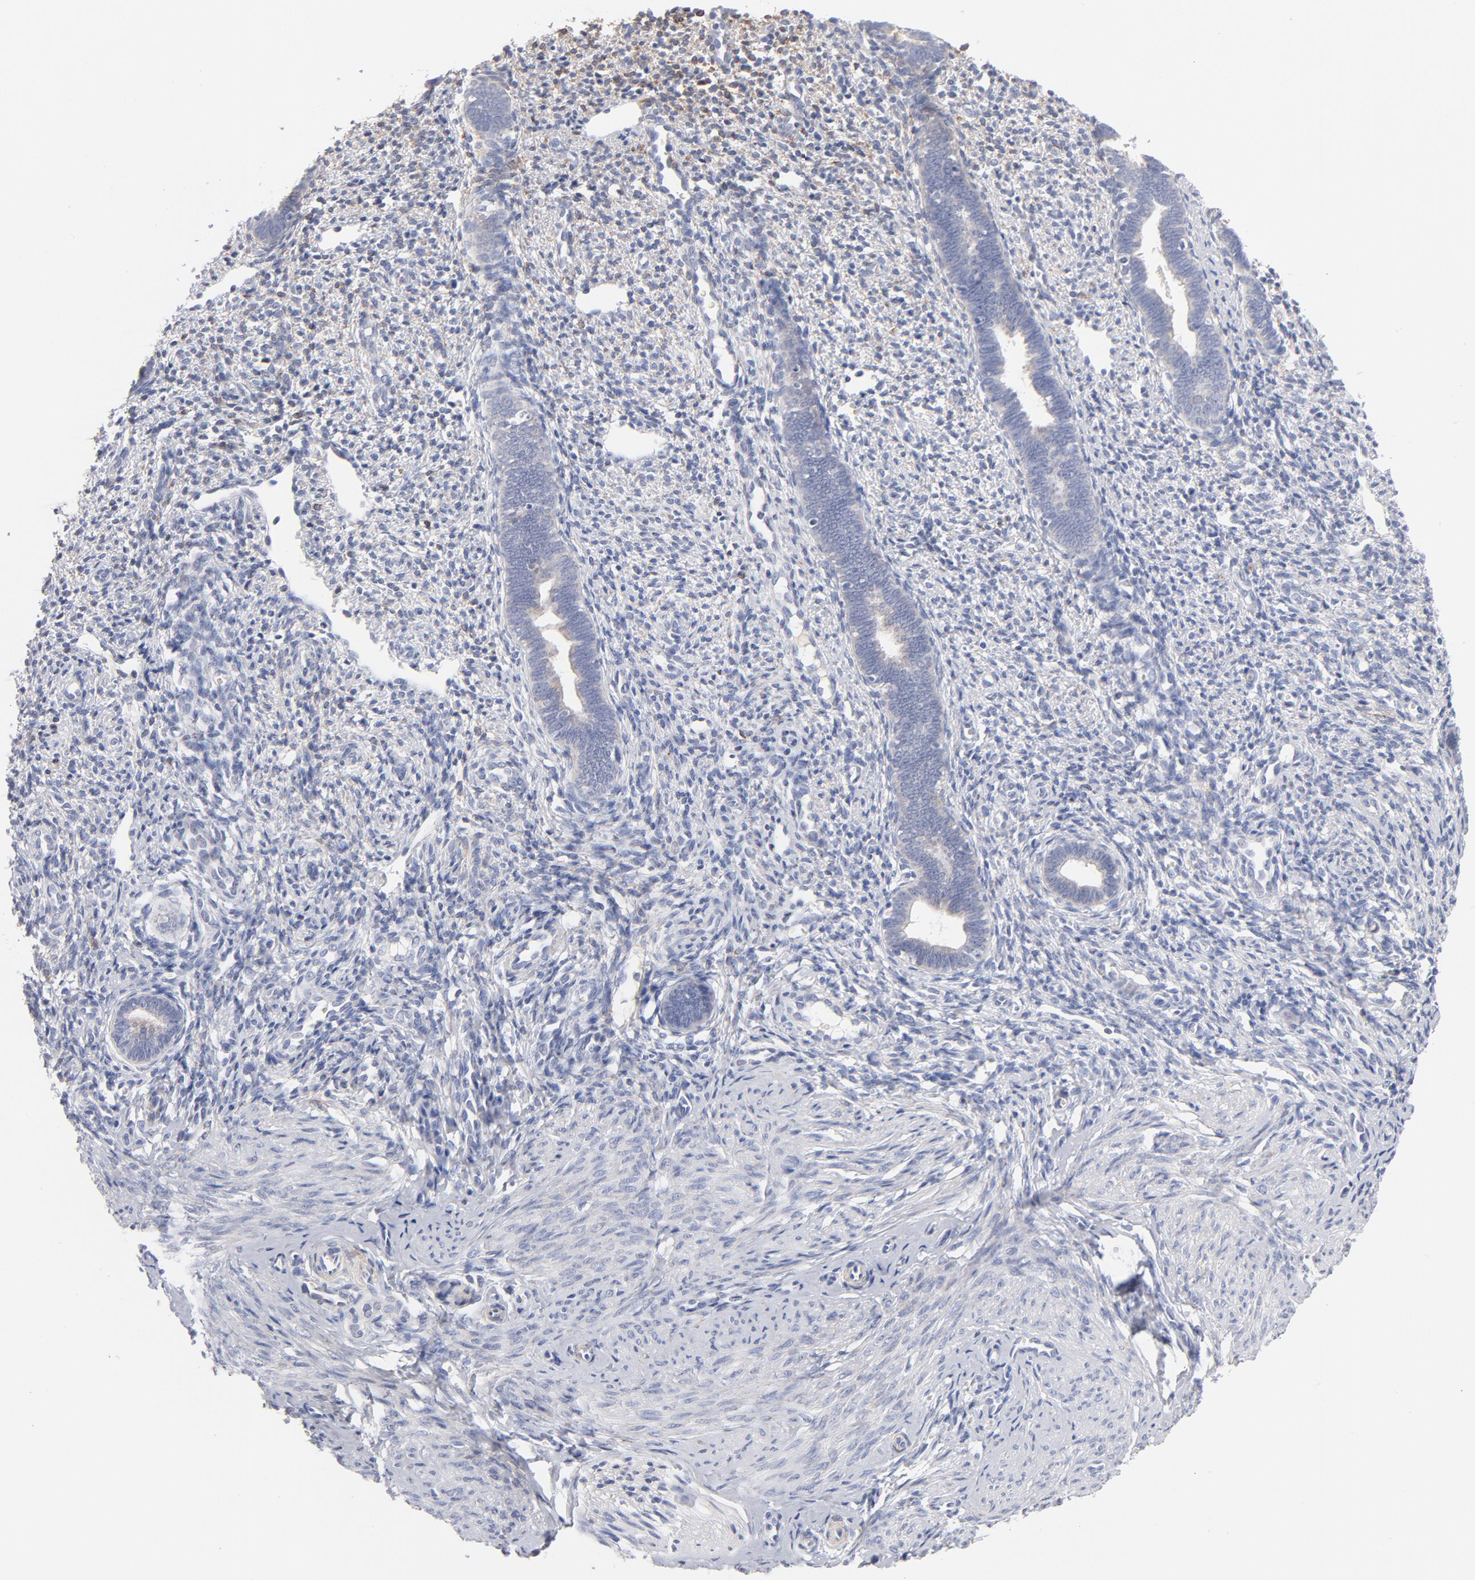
{"staining": {"intensity": "negative", "quantity": "none", "location": "none"}, "tissue": "endometrium", "cell_type": "Cells in endometrial stroma", "image_type": "normal", "snomed": [{"axis": "morphology", "description": "Normal tissue, NOS"}, {"axis": "topography", "description": "Endometrium"}], "caption": "Immunohistochemistry (IHC) of unremarkable human endometrium displays no positivity in cells in endometrial stroma.", "gene": "MID1", "patient": {"sex": "female", "age": 27}}